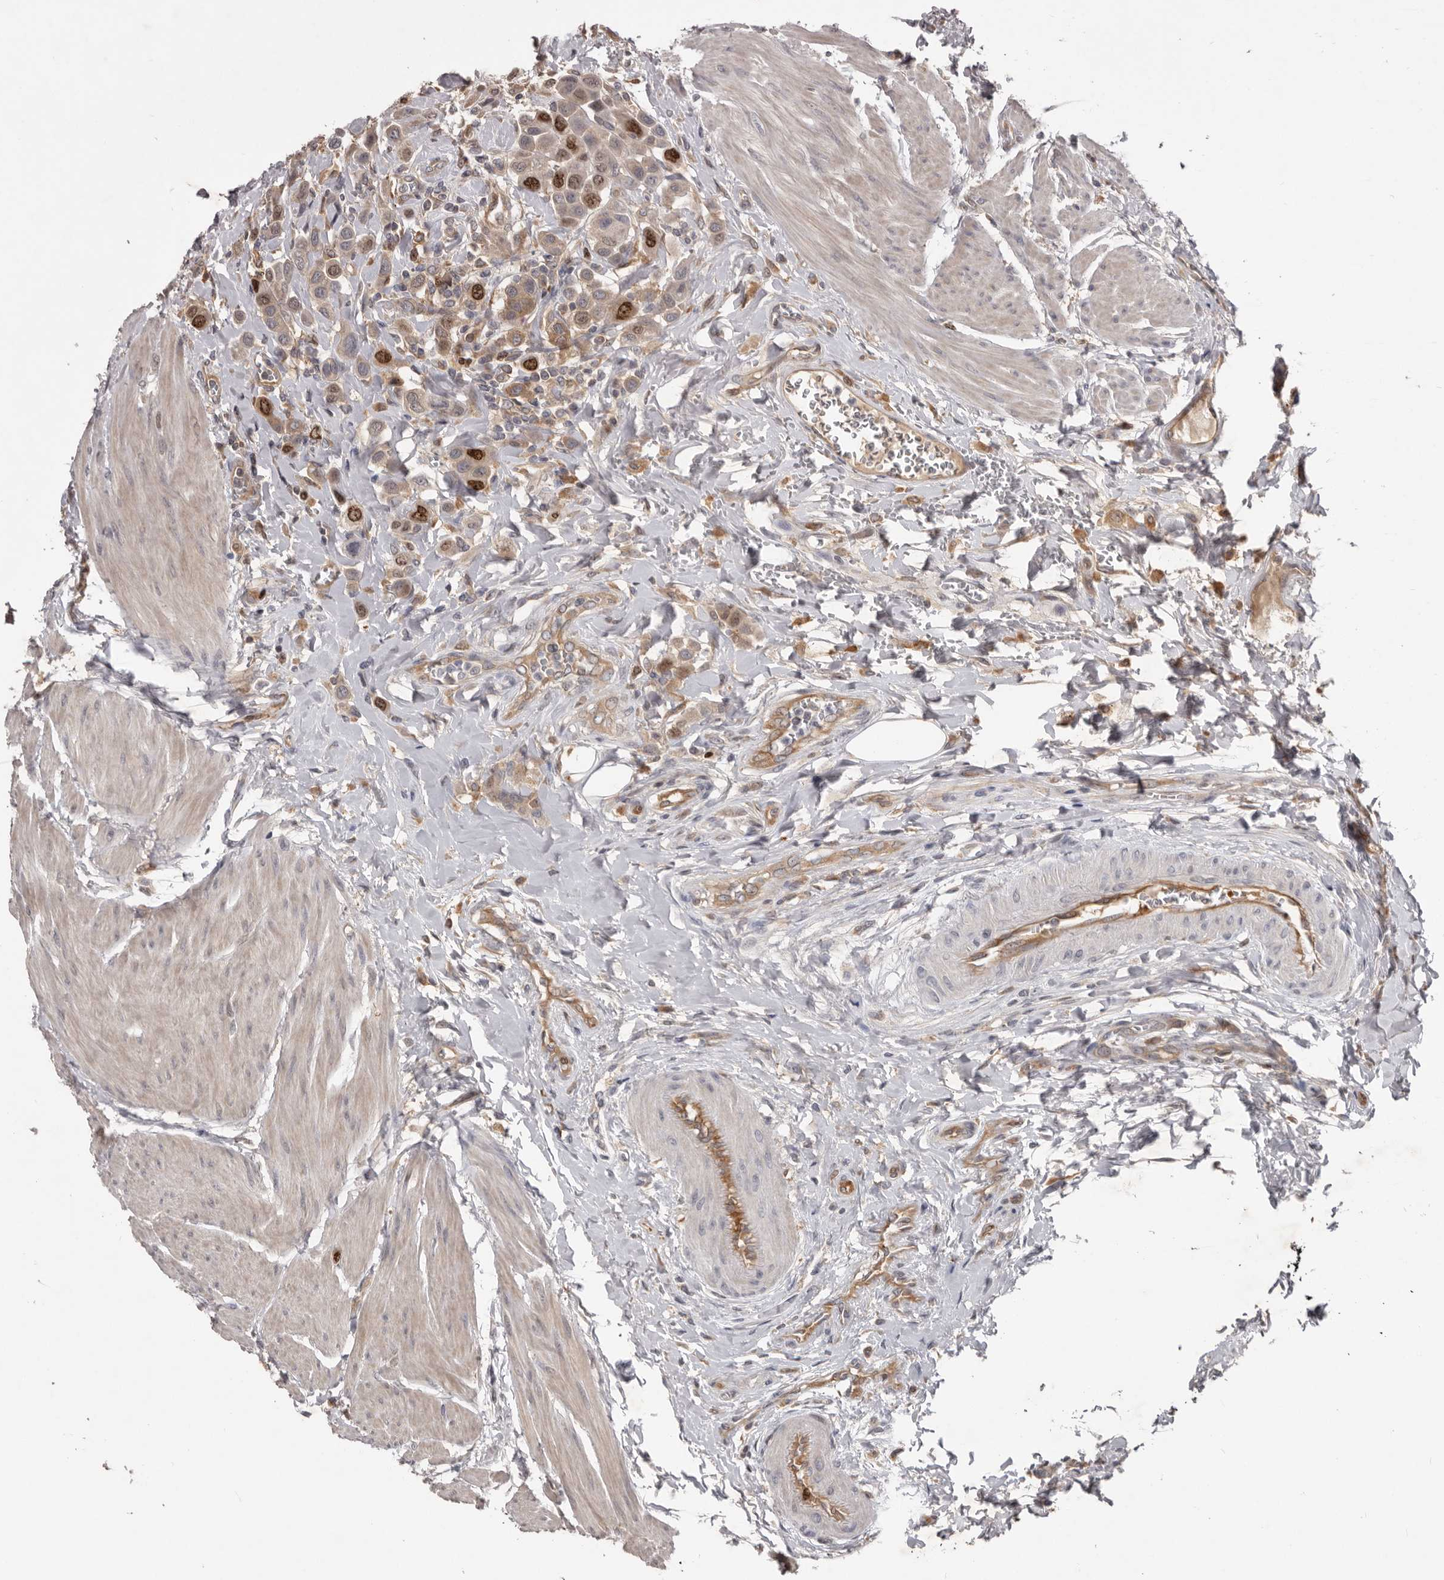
{"staining": {"intensity": "strong", "quantity": "<25%", "location": "nuclear"}, "tissue": "urothelial cancer", "cell_type": "Tumor cells", "image_type": "cancer", "snomed": [{"axis": "morphology", "description": "Urothelial carcinoma, High grade"}, {"axis": "topography", "description": "Urinary bladder"}], "caption": "Immunohistochemistry micrograph of neoplastic tissue: human urothelial carcinoma (high-grade) stained using IHC demonstrates medium levels of strong protein expression localized specifically in the nuclear of tumor cells, appearing as a nuclear brown color.", "gene": "CDCA8", "patient": {"sex": "male", "age": 50}}